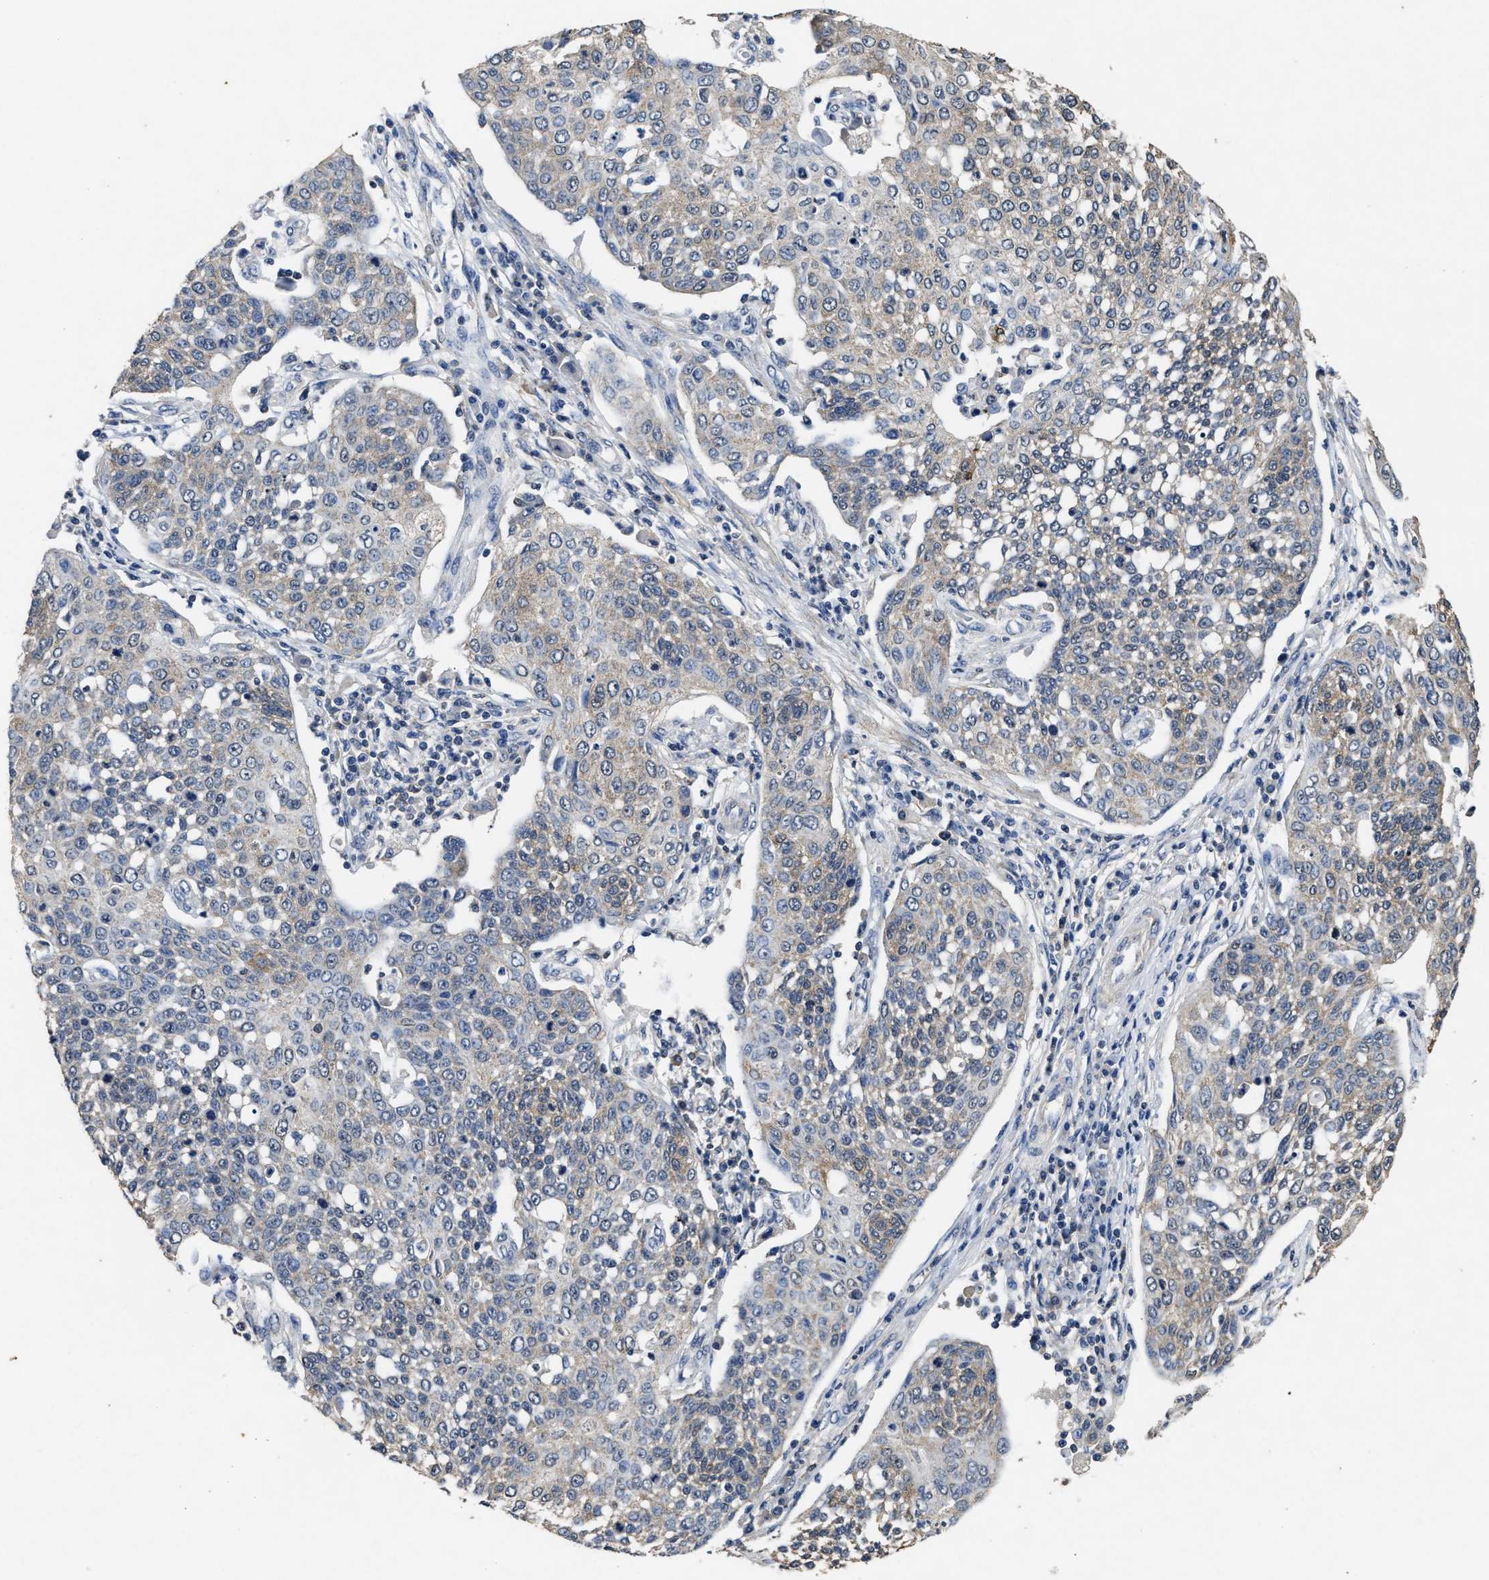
{"staining": {"intensity": "weak", "quantity": "25%-75%", "location": "cytoplasmic/membranous"}, "tissue": "cervical cancer", "cell_type": "Tumor cells", "image_type": "cancer", "snomed": [{"axis": "morphology", "description": "Squamous cell carcinoma, NOS"}, {"axis": "topography", "description": "Cervix"}], "caption": "IHC (DAB (3,3'-diaminobenzidine)) staining of human cervical cancer displays weak cytoplasmic/membranous protein staining in approximately 25%-75% of tumor cells.", "gene": "ACAT2", "patient": {"sex": "female", "age": 34}}